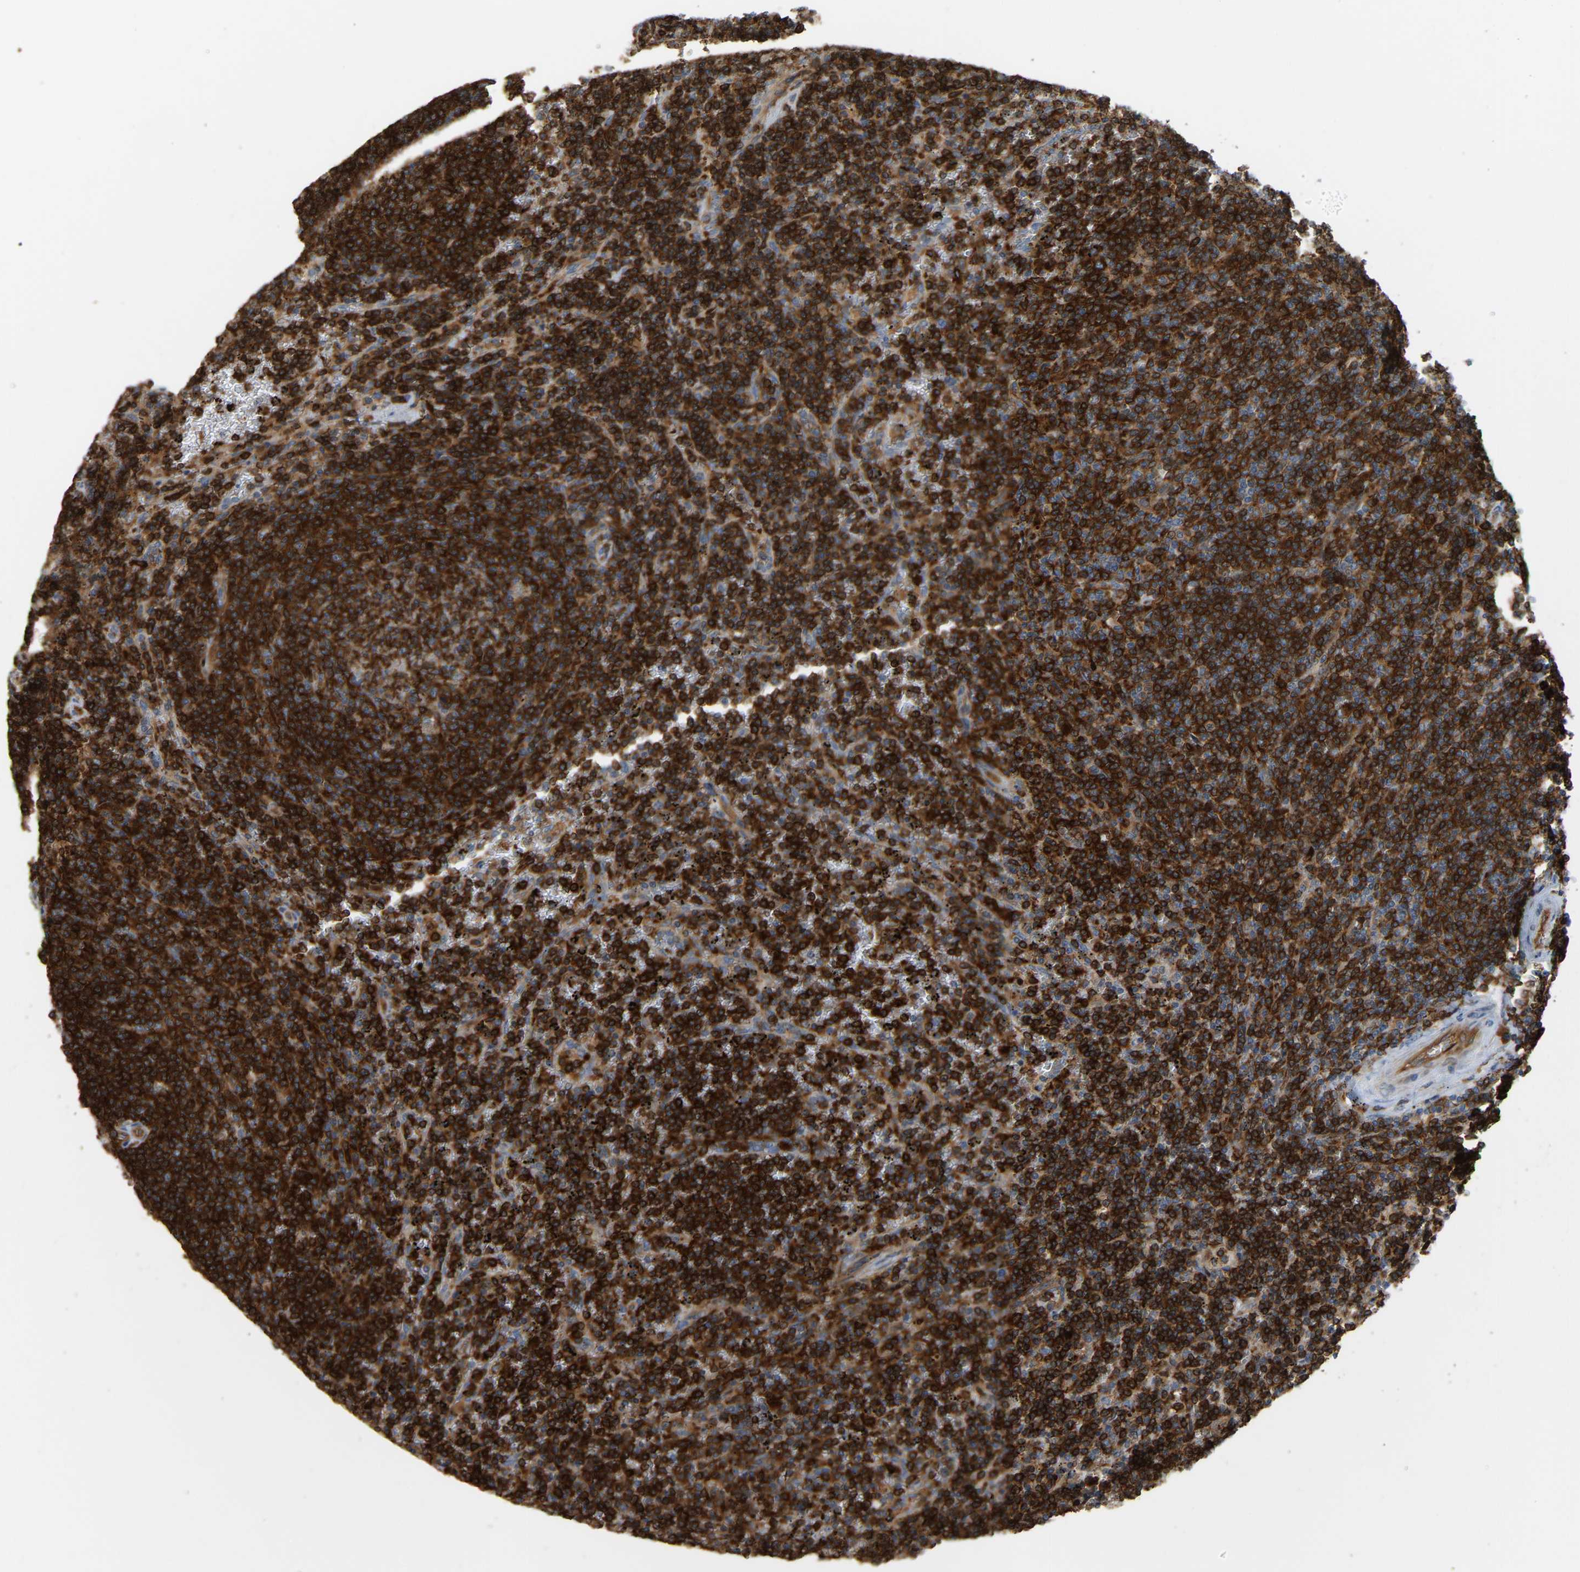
{"staining": {"intensity": "strong", "quantity": ">75%", "location": "cytoplasmic/membranous"}, "tissue": "lymphoma", "cell_type": "Tumor cells", "image_type": "cancer", "snomed": [{"axis": "morphology", "description": "Malignant lymphoma, non-Hodgkin's type, Low grade"}, {"axis": "topography", "description": "Spleen"}], "caption": "A photomicrograph of human lymphoma stained for a protein reveals strong cytoplasmic/membranous brown staining in tumor cells. Nuclei are stained in blue.", "gene": "PLCG2", "patient": {"sex": "female", "age": 50}}